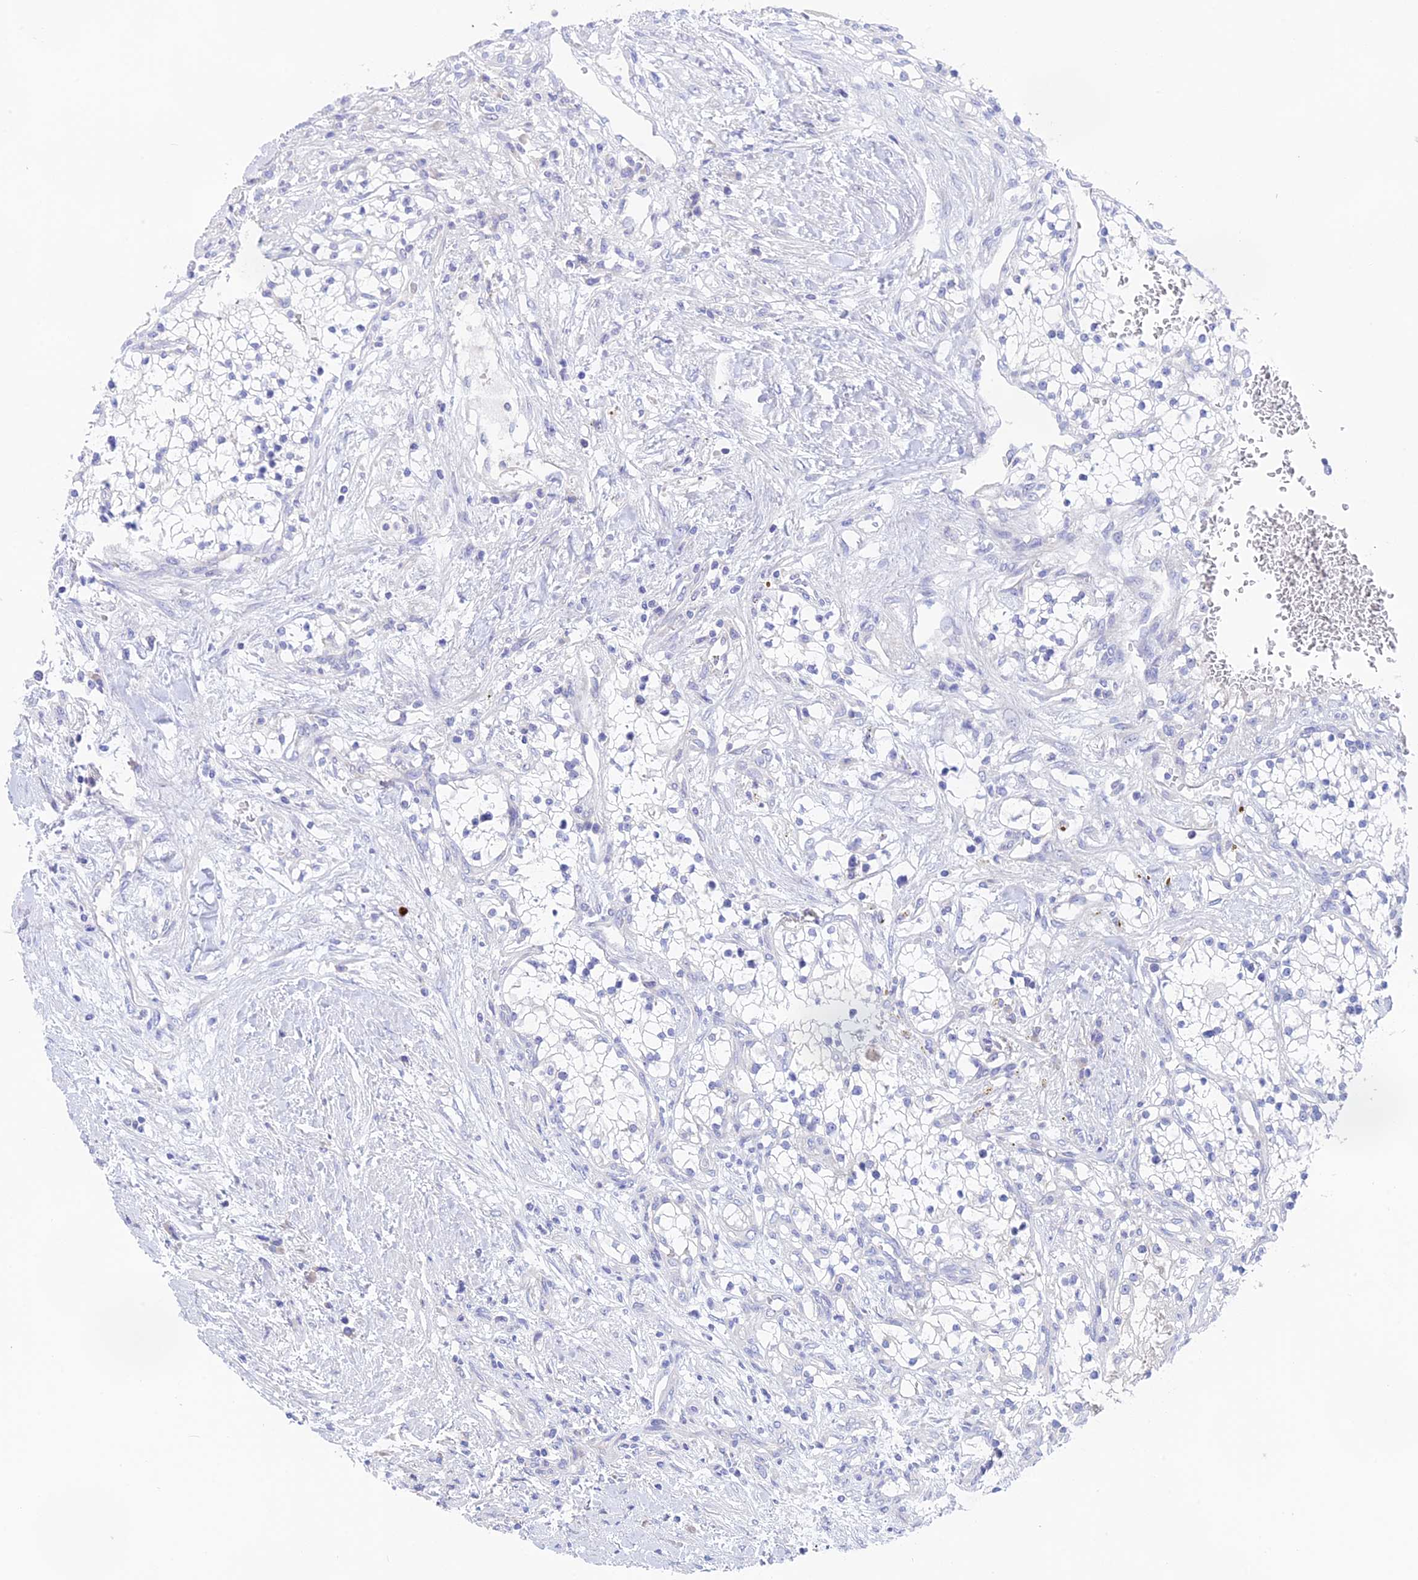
{"staining": {"intensity": "negative", "quantity": "none", "location": "none"}, "tissue": "renal cancer", "cell_type": "Tumor cells", "image_type": "cancer", "snomed": [{"axis": "morphology", "description": "Normal tissue, NOS"}, {"axis": "morphology", "description": "Adenocarcinoma, NOS"}, {"axis": "topography", "description": "Kidney"}], "caption": "This image is of renal adenocarcinoma stained with immunohistochemistry (IHC) to label a protein in brown with the nuclei are counter-stained blue. There is no expression in tumor cells.", "gene": "TENT4B", "patient": {"sex": "male", "age": 68}}